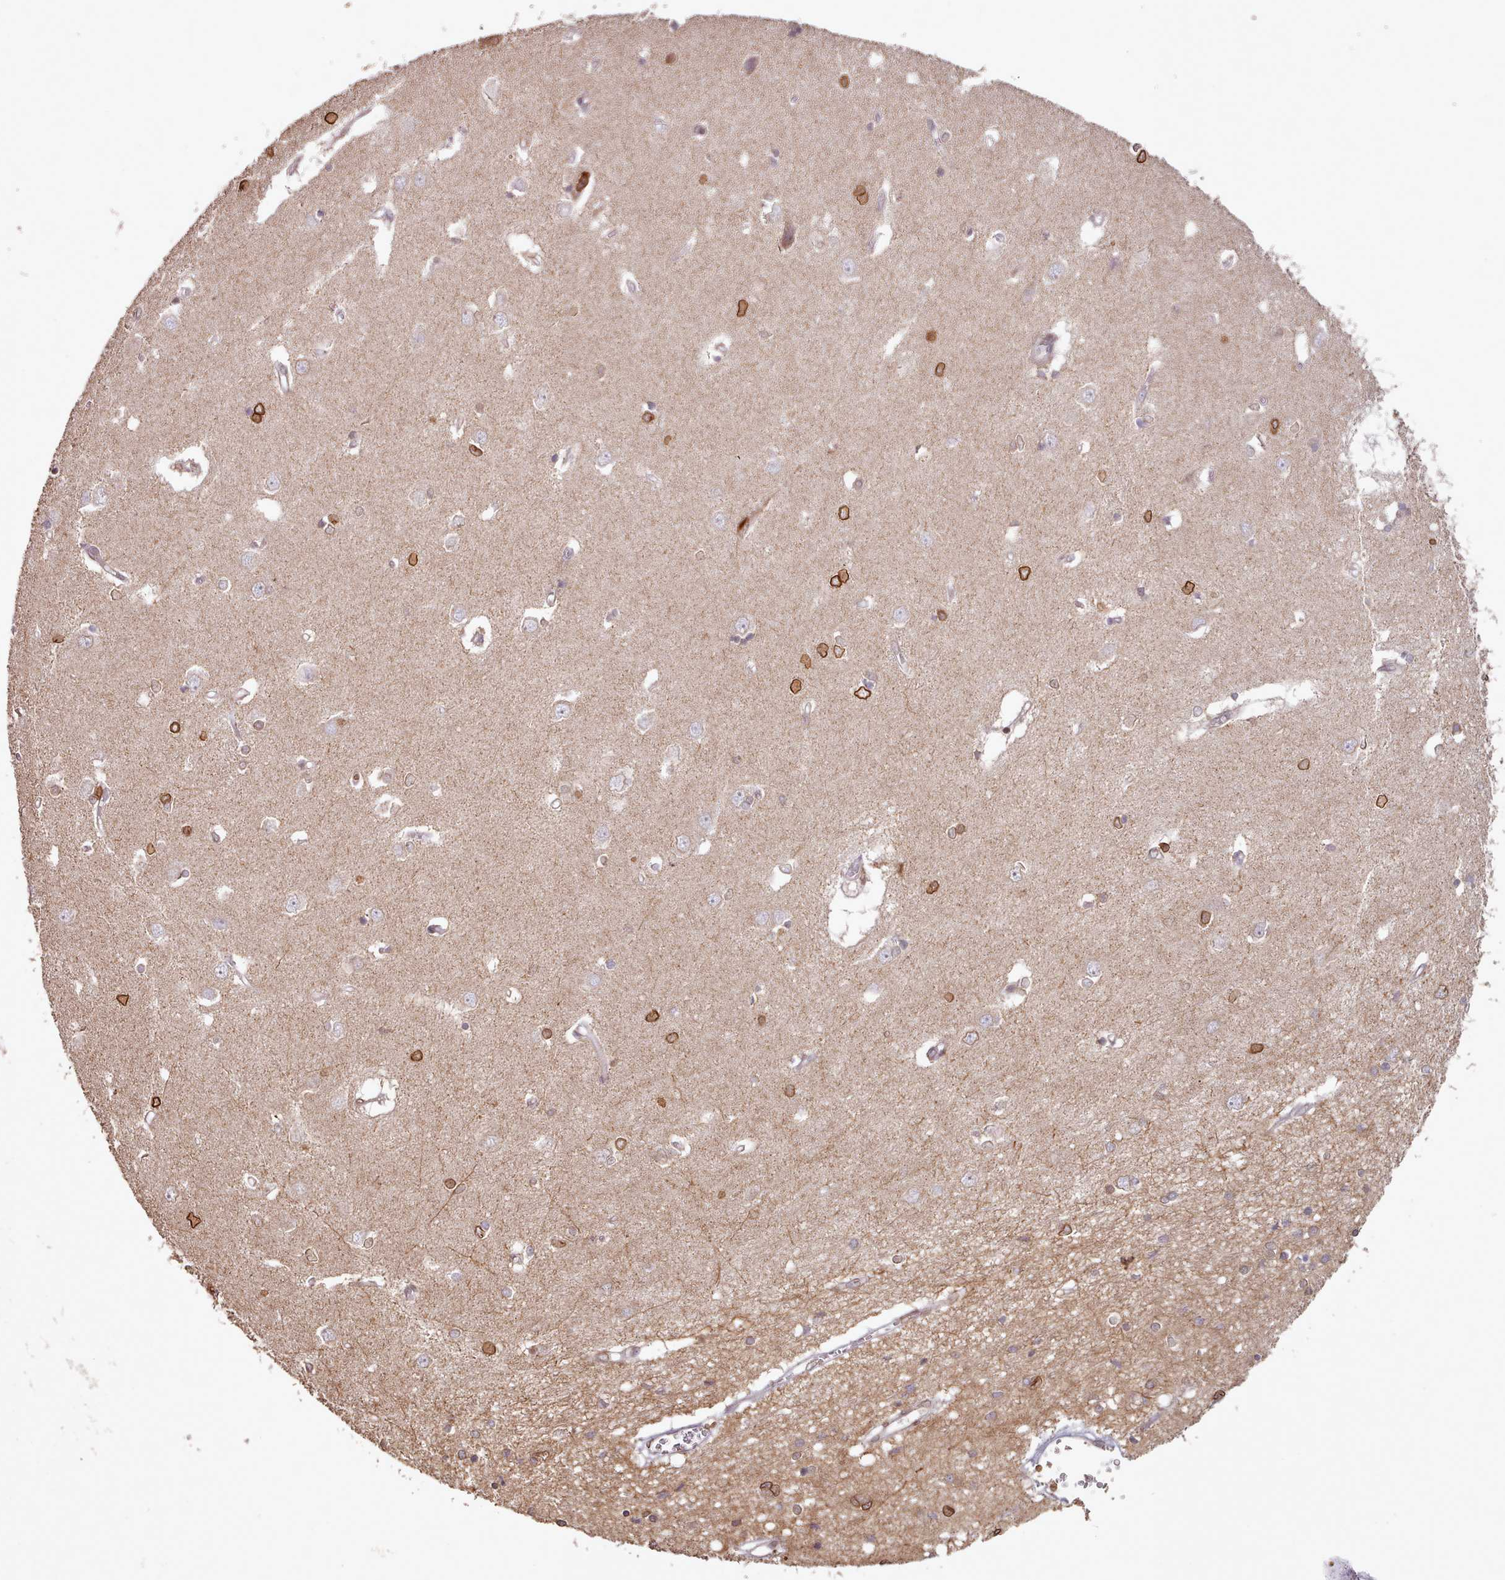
{"staining": {"intensity": "moderate", "quantity": "25%-75%", "location": "cytoplasmic/membranous,nuclear"}, "tissue": "caudate", "cell_type": "Glial cells", "image_type": "normal", "snomed": [{"axis": "morphology", "description": "Normal tissue, NOS"}, {"axis": "topography", "description": "Lateral ventricle wall"}], "caption": "Brown immunohistochemical staining in unremarkable human caudate demonstrates moderate cytoplasmic/membranous,nuclear expression in about 25%-75% of glial cells.", "gene": "TOR1AIP1", "patient": {"sex": "male", "age": 37}}